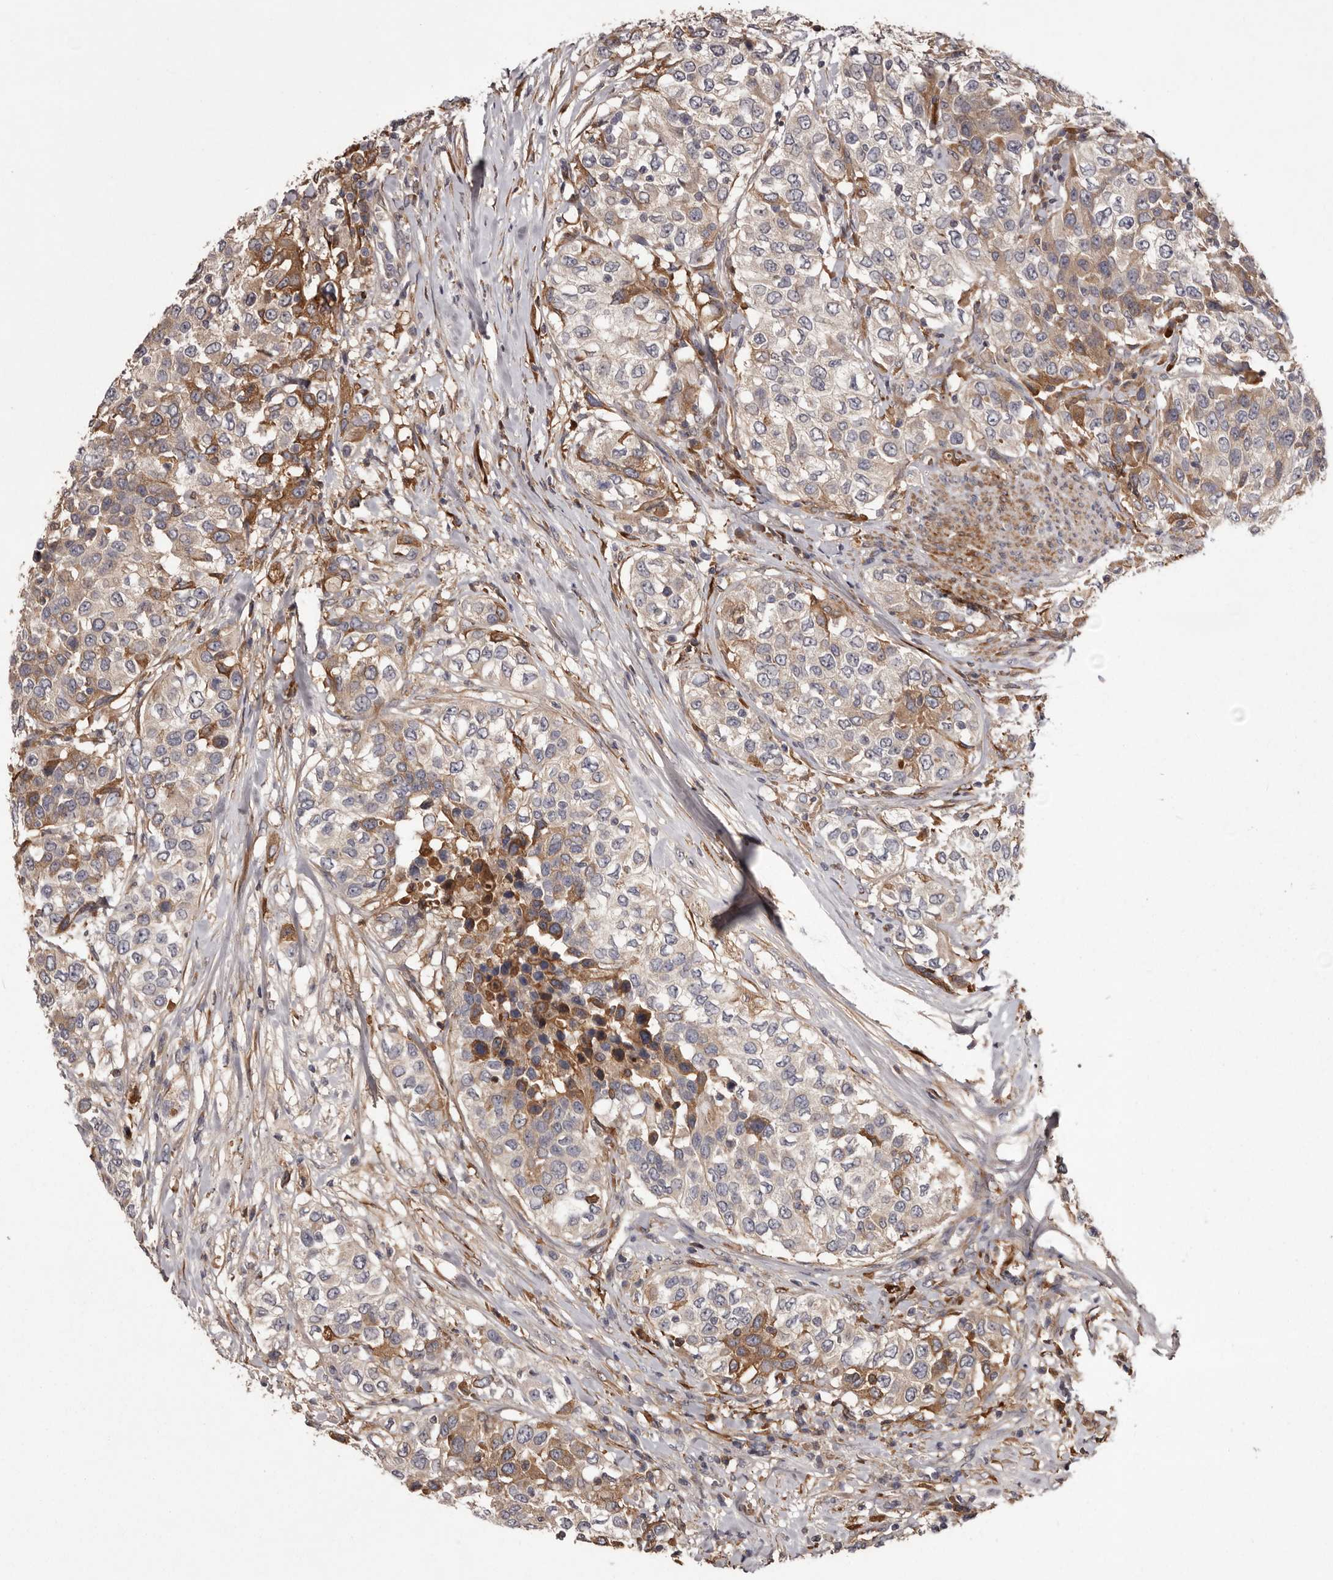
{"staining": {"intensity": "moderate", "quantity": "<25%", "location": "cytoplasmic/membranous"}, "tissue": "urothelial cancer", "cell_type": "Tumor cells", "image_type": "cancer", "snomed": [{"axis": "morphology", "description": "Urothelial carcinoma, High grade"}, {"axis": "topography", "description": "Urinary bladder"}], "caption": "High-power microscopy captured an IHC histopathology image of urothelial carcinoma (high-grade), revealing moderate cytoplasmic/membranous expression in about <25% of tumor cells.", "gene": "CYP1B1", "patient": {"sex": "female", "age": 80}}